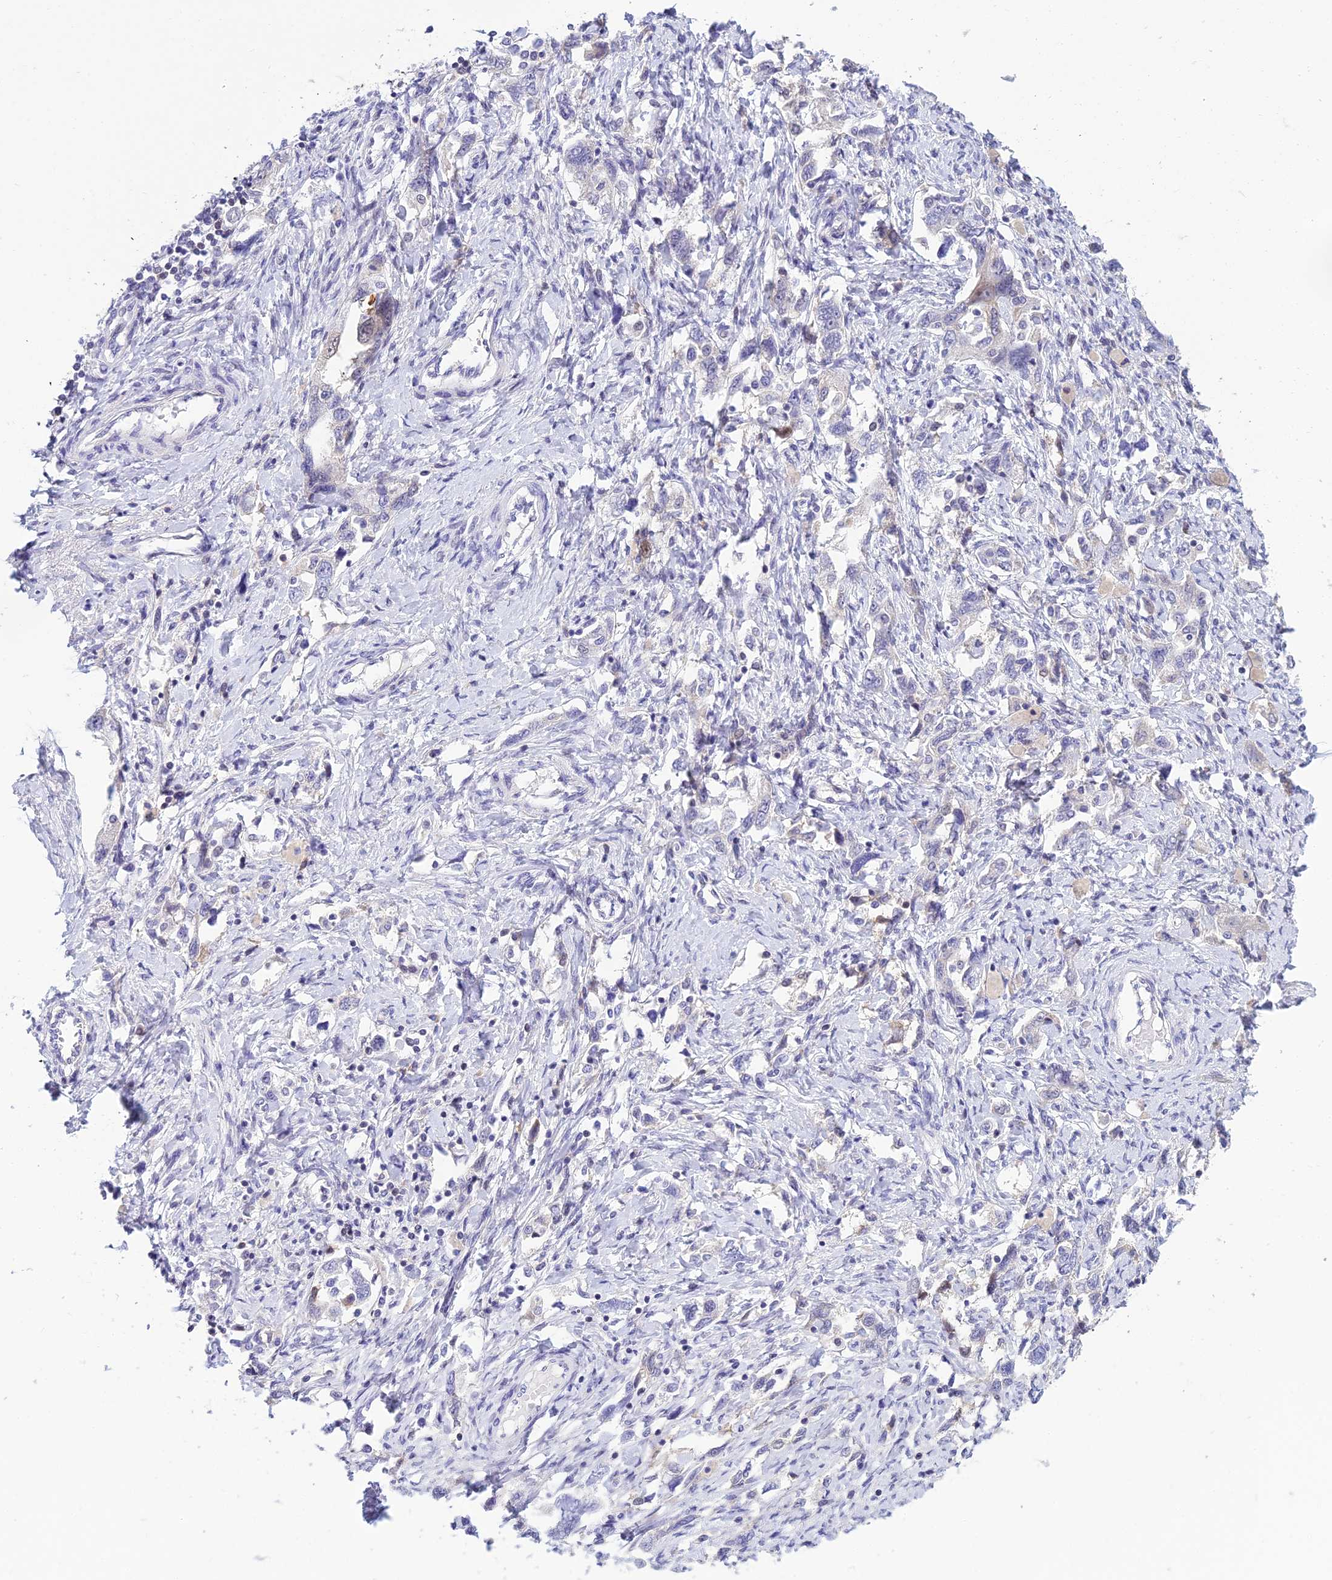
{"staining": {"intensity": "weak", "quantity": "<25%", "location": "cytoplasmic/membranous"}, "tissue": "ovarian cancer", "cell_type": "Tumor cells", "image_type": "cancer", "snomed": [{"axis": "morphology", "description": "Carcinoma, NOS"}, {"axis": "morphology", "description": "Cystadenocarcinoma, serous, NOS"}, {"axis": "topography", "description": "Ovary"}], "caption": "An IHC image of ovarian cancer is shown. There is no staining in tumor cells of ovarian cancer. (DAB (3,3'-diaminobenzidine) immunohistochemistry, high magnification).", "gene": "ZMIZ1", "patient": {"sex": "female", "age": 69}}